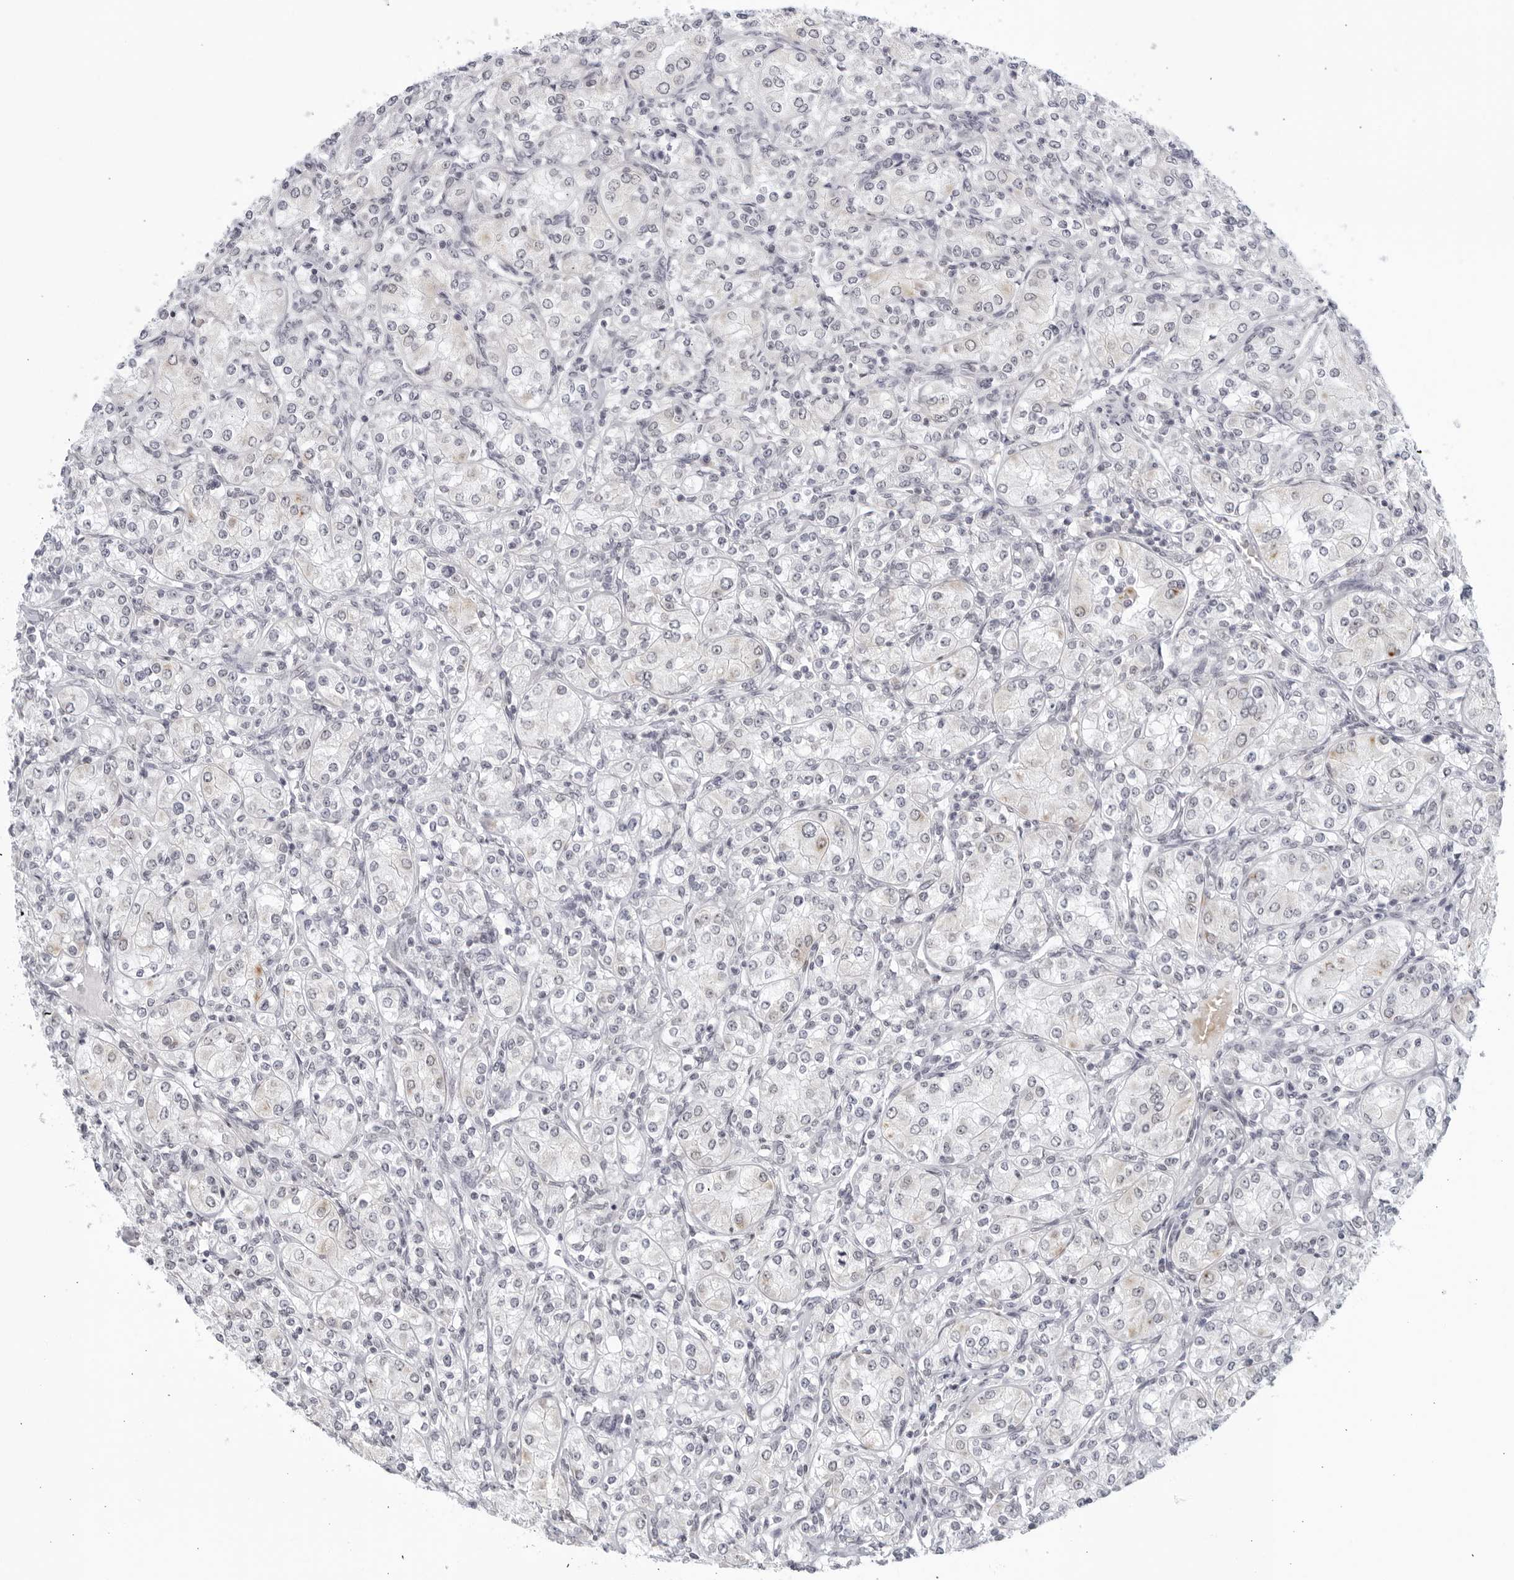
{"staining": {"intensity": "negative", "quantity": "none", "location": "none"}, "tissue": "renal cancer", "cell_type": "Tumor cells", "image_type": "cancer", "snomed": [{"axis": "morphology", "description": "Adenocarcinoma, NOS"}, {"axis": "topography", "description": "Kidney"}], "caption": "Immunohistochemical staining of renal cancer shows no significant expression in tumor cells. (DAB IHC, high magnification).", "gene": "WDTC1", "patient": {"sex": "male", "age": 77}}